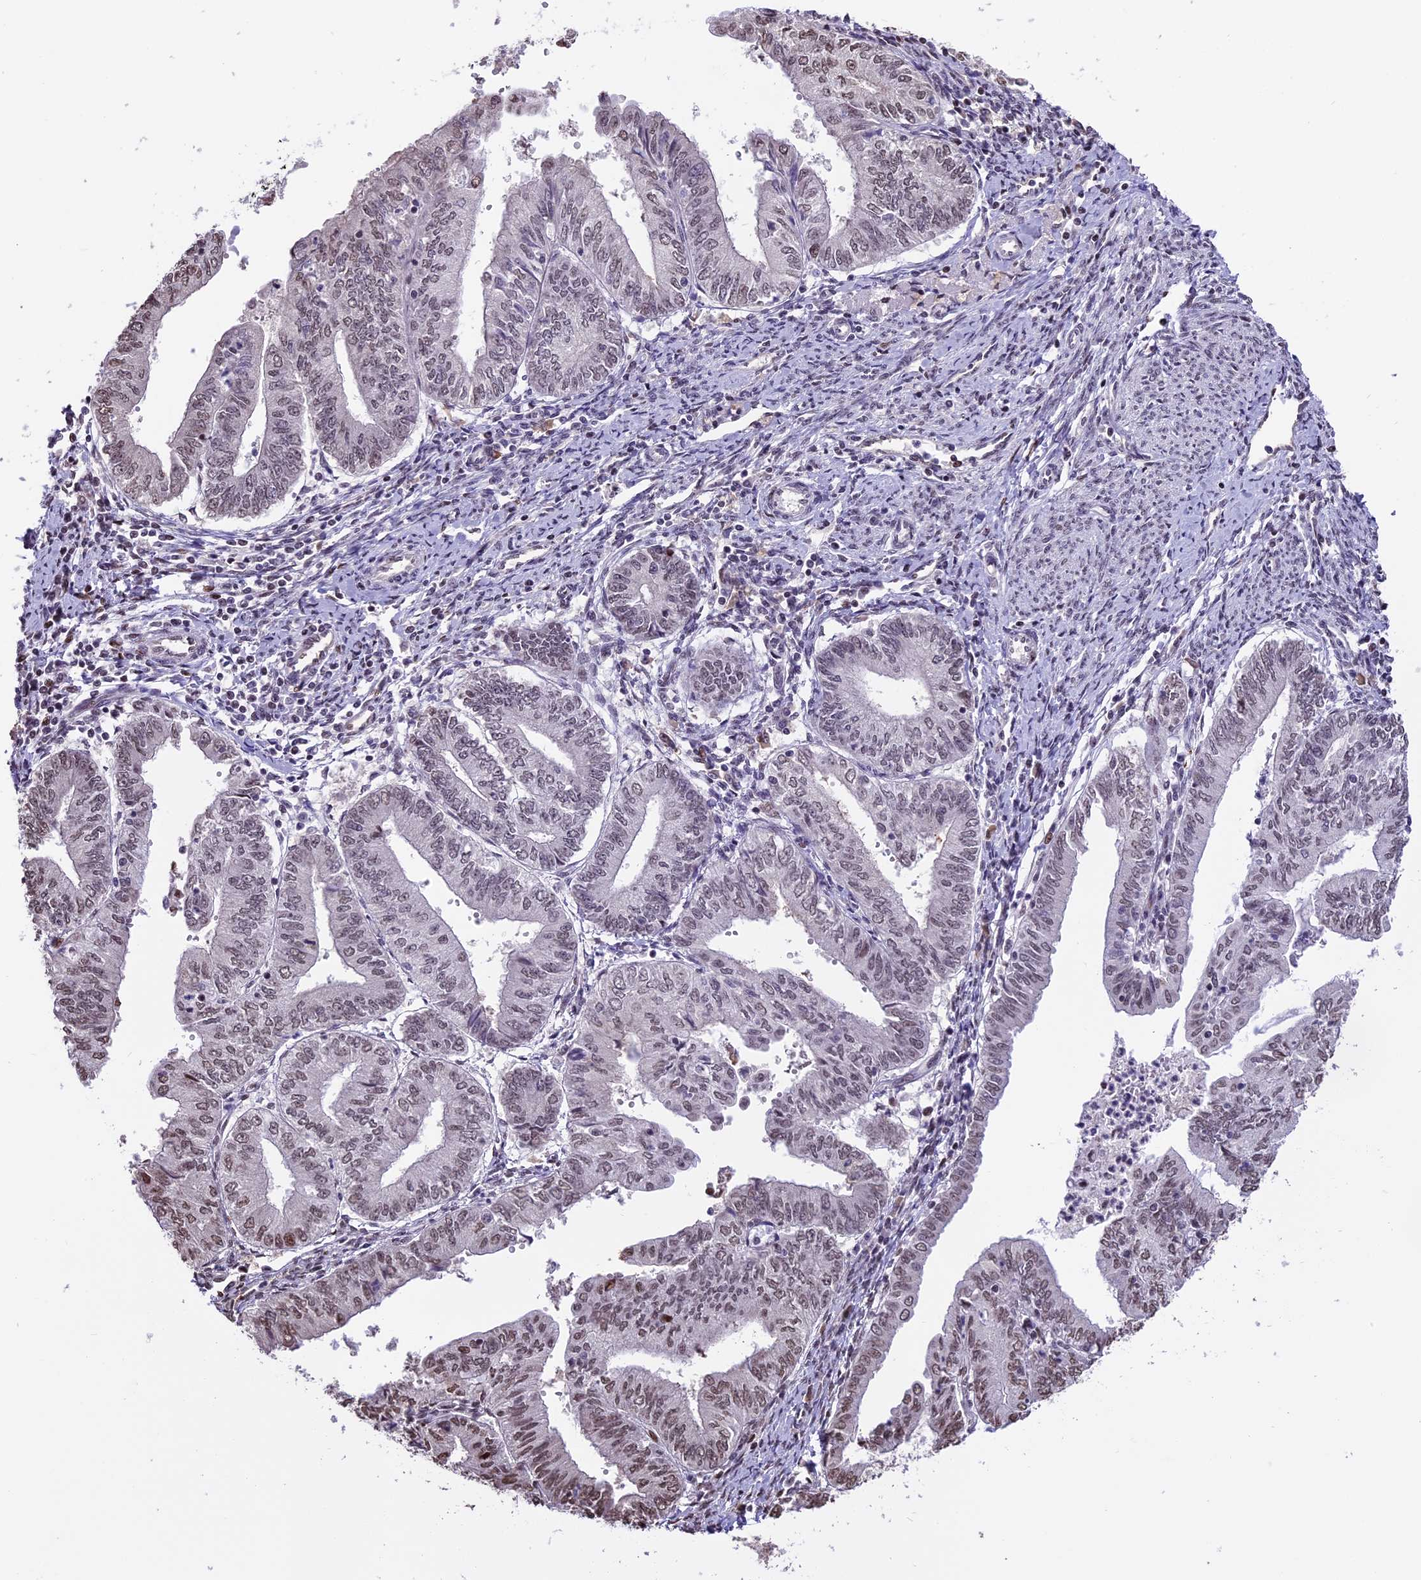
{"staining": {"intensity": "weak", "quantity": "25%-75%", "location": "nuclear"}, "tissue": "endometrial cancer", "cell_type": "Tumor cells", "image_type": "cancer", "snomed": [{"axis": "morphology", "description": "Adenocarcinoma, NOS"}, {"axis": "topography", "description": "Endometrium"}], "caption": "Immunohistochemistry (IHC) (DAB (3,3'-diaminobenzidine)) staining of endometrial adenocarcinoma shows weak nuclear protein staining in approximately 25%-75% of tumor cells.", "gene": "POLR3E", "patient": {"sex": "female", "age": 66}}